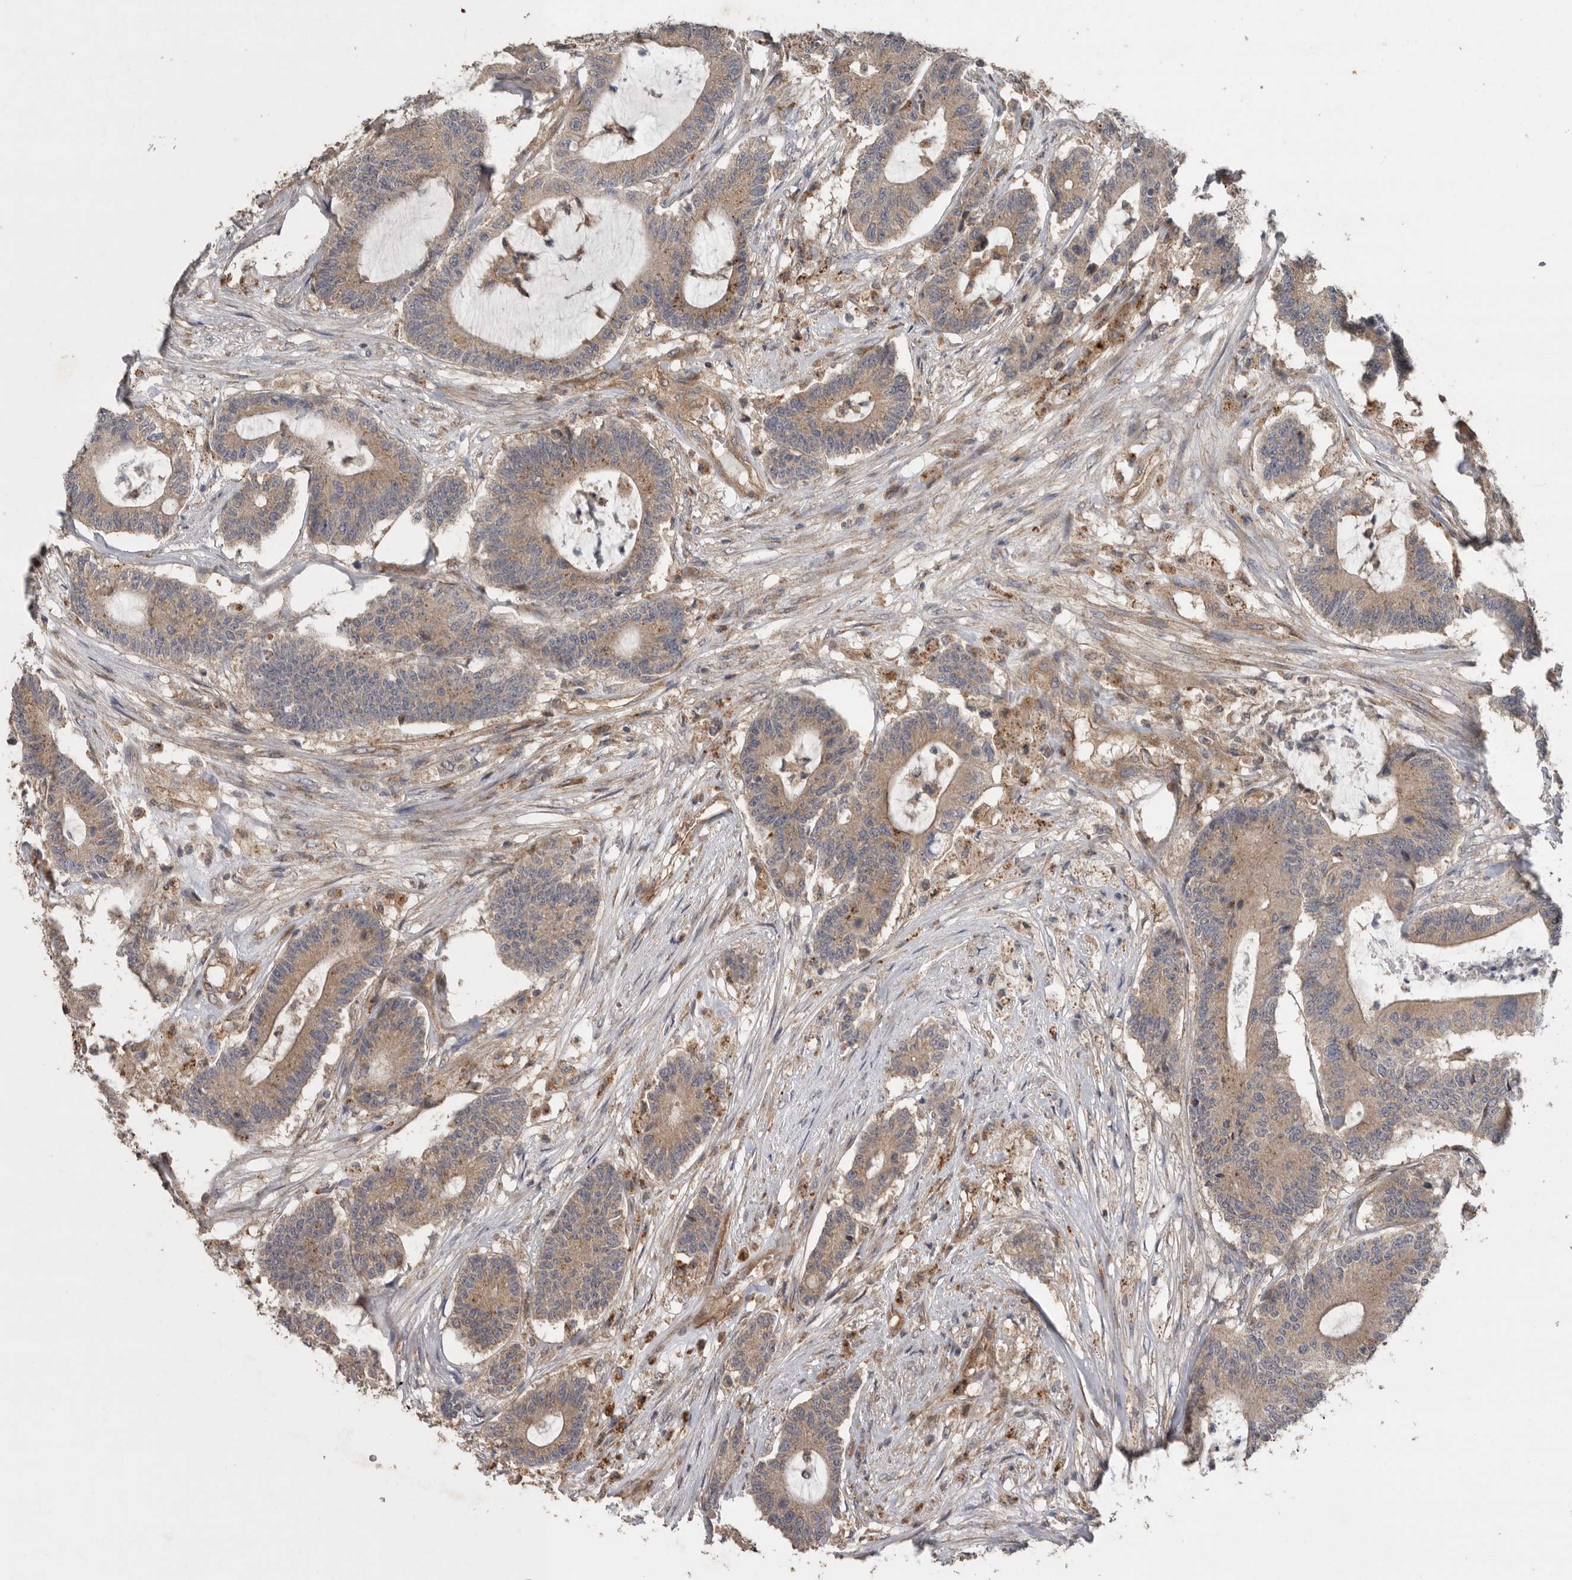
{"staining": {"intensity": "moderate", "quantity": ">75%", "location": "cytoplasmic/membranous"}, "tissue": "colorectal cancer", "cell_type": "Tumor cells", "image_type": "cancer", "snomed": [{"axis": "morphology", "description": "Adenocarcinoma, NOS"}, {"axis": "topography", "description": "Colon"}], "caption": "The immunohistochemical stain shows moderate cytoplasmic/membranous staining in tumor cells of colorectal cancer tissue.", "gene": "PODXL2", "patient": {"sex": "female", "age": 84}}